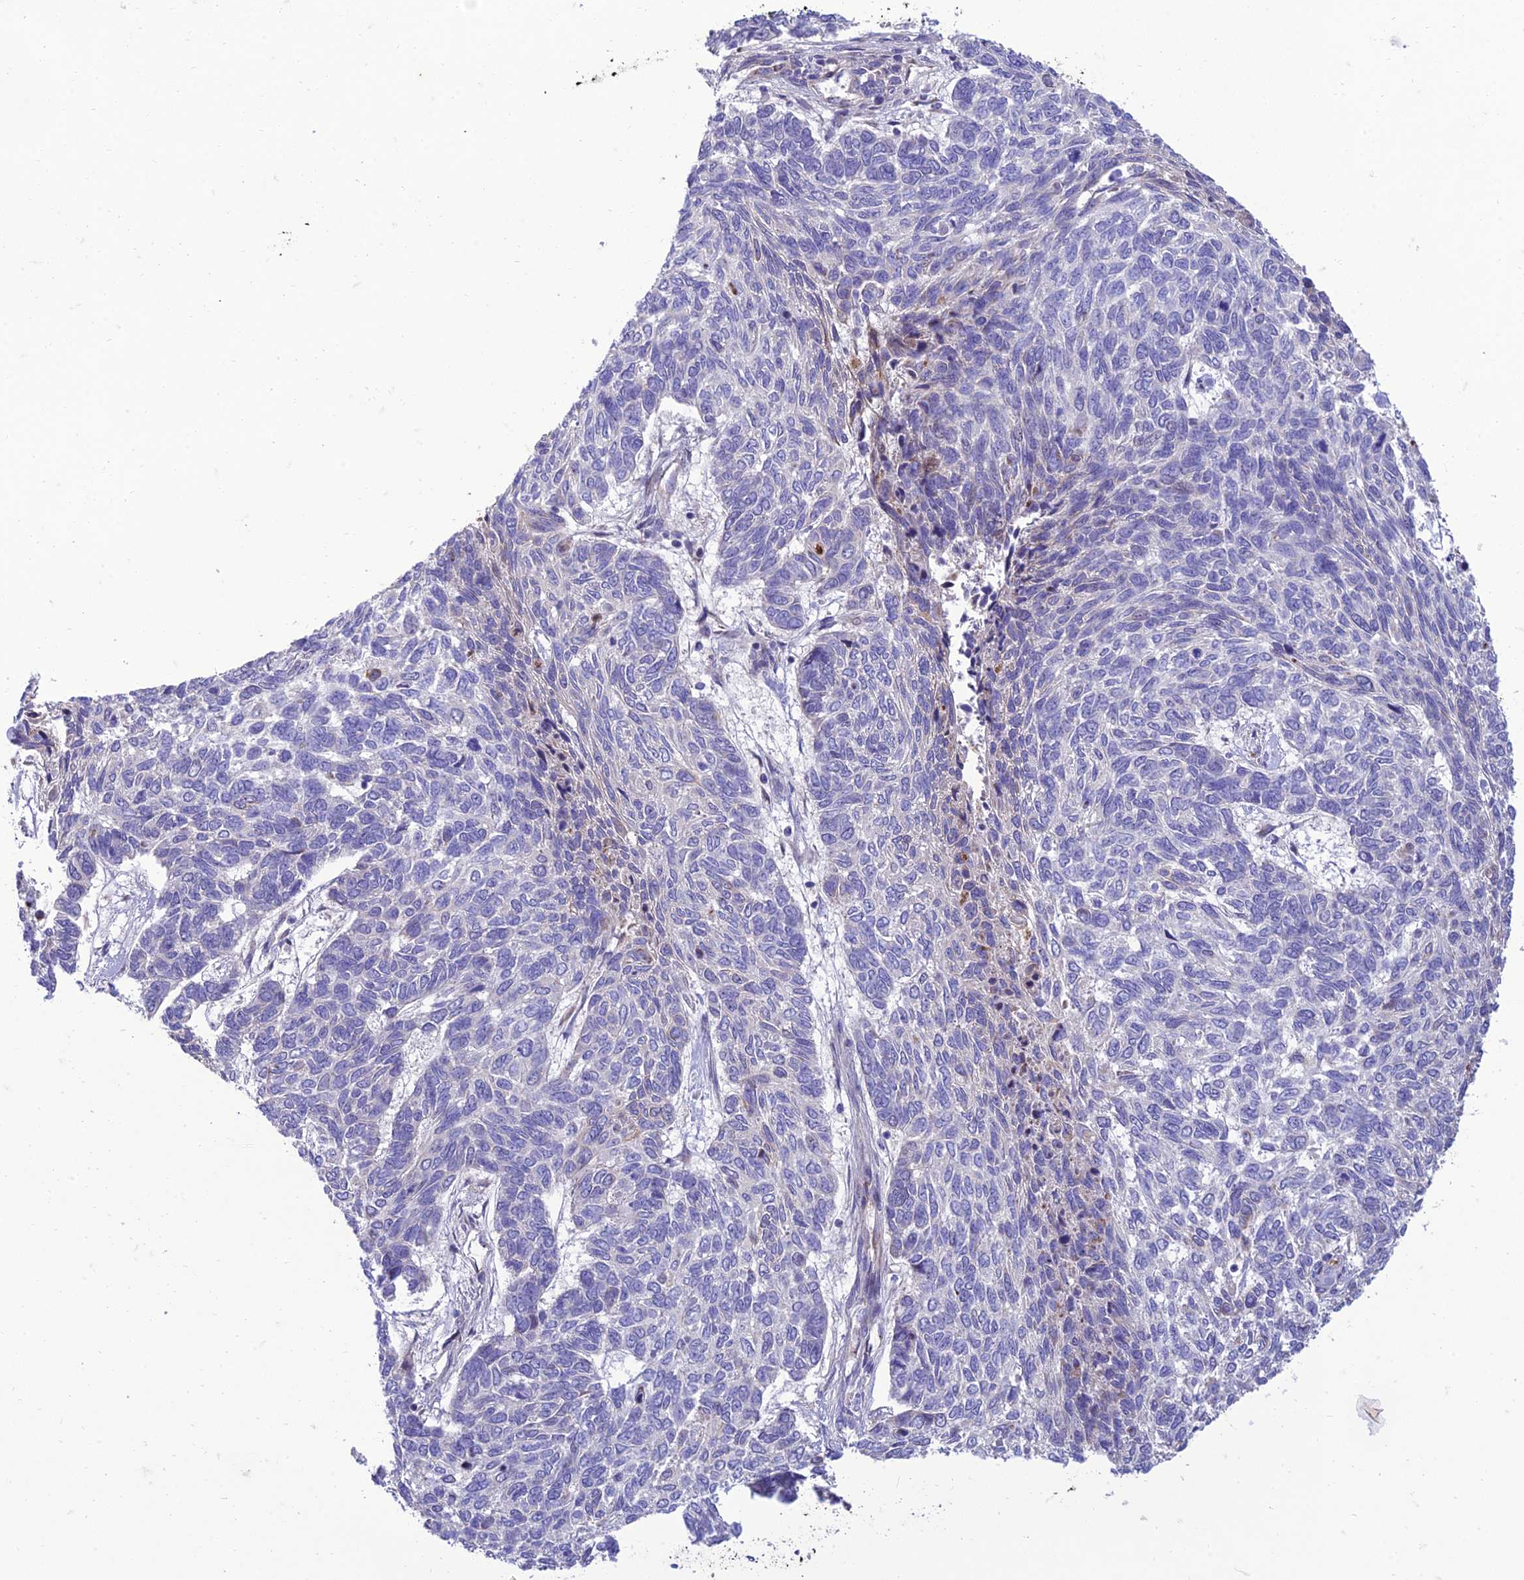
{"staining": {"intensity": "negative", "quantity": "none", "location": "none"}, "tissue": "skin cancer", "cell_type": "Tumor cells", "image_type": "cancer", "snomed": [{"axis": "morphology", "description": "Basal cell carcinoma"}, {"axis": "topography", "description": "Skin"}], "caption": "This photomicrograph is of skin cancer stained with immunohistochemistry (IHC) to label a protein in brown with the nuclei are counter-stained blue. There is no expression in tumor cells. Nuclei are stained in blue.", "gene": "SEL1L3", "patient": {"sex": "female", "age": 65}}